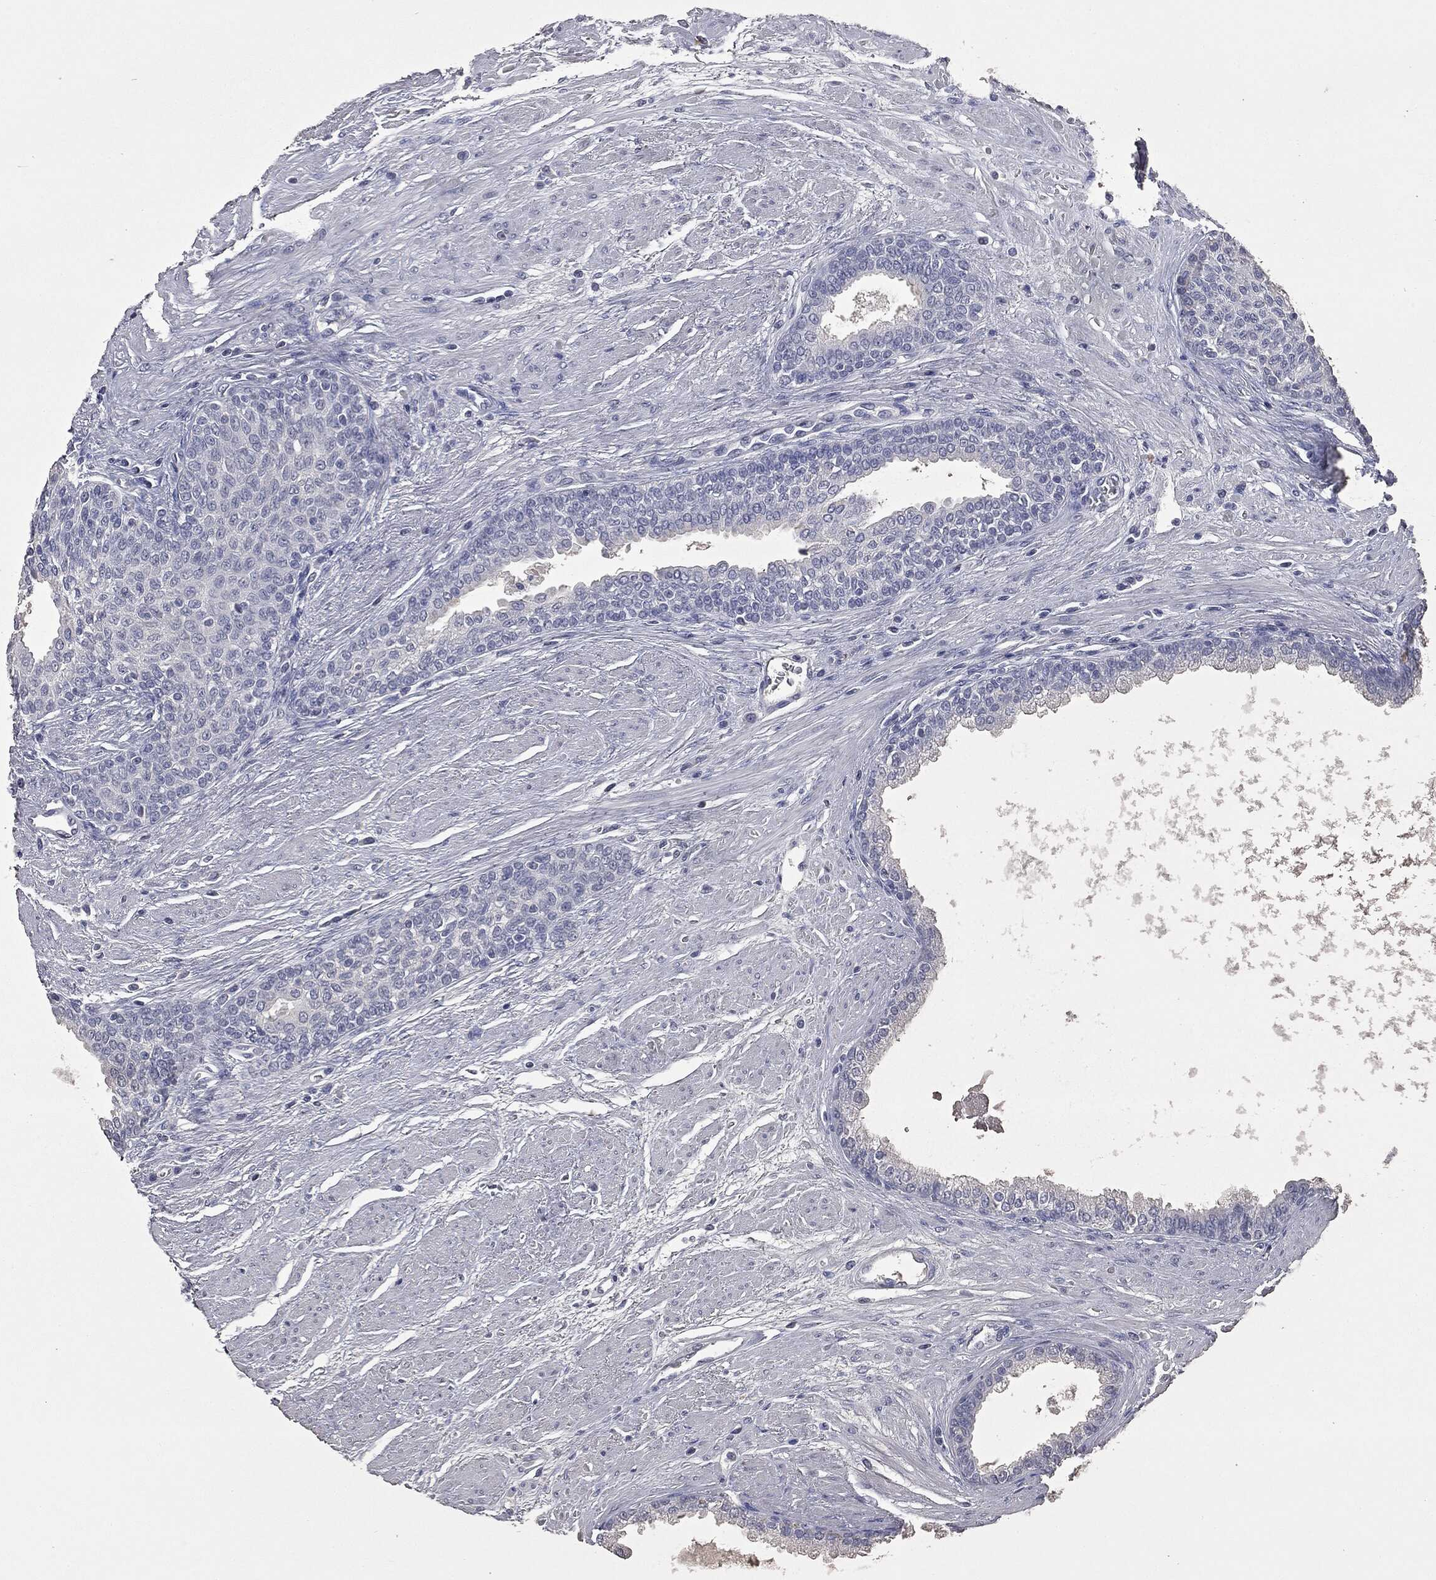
{"staining": {"intensity": "negative", "quantity": "none", "location": "none"}, "tissue": "prostate cancer", "cell_type": "Tumor cells", "image_type": "cancer", "snomed": [{"axis": "morphology", "description": "Adenocarcinoma, NOS"}, {"axis": "topography", "description": "Prostate and seminal vesicle, NOS"}, {"axis": "topography", "description": "Prostate"}], "caption": "Tumor cells show no significant expression in prostate cancer.", "gene": "ATP2A1", "patient": {"sex": "male", "age": 62}}